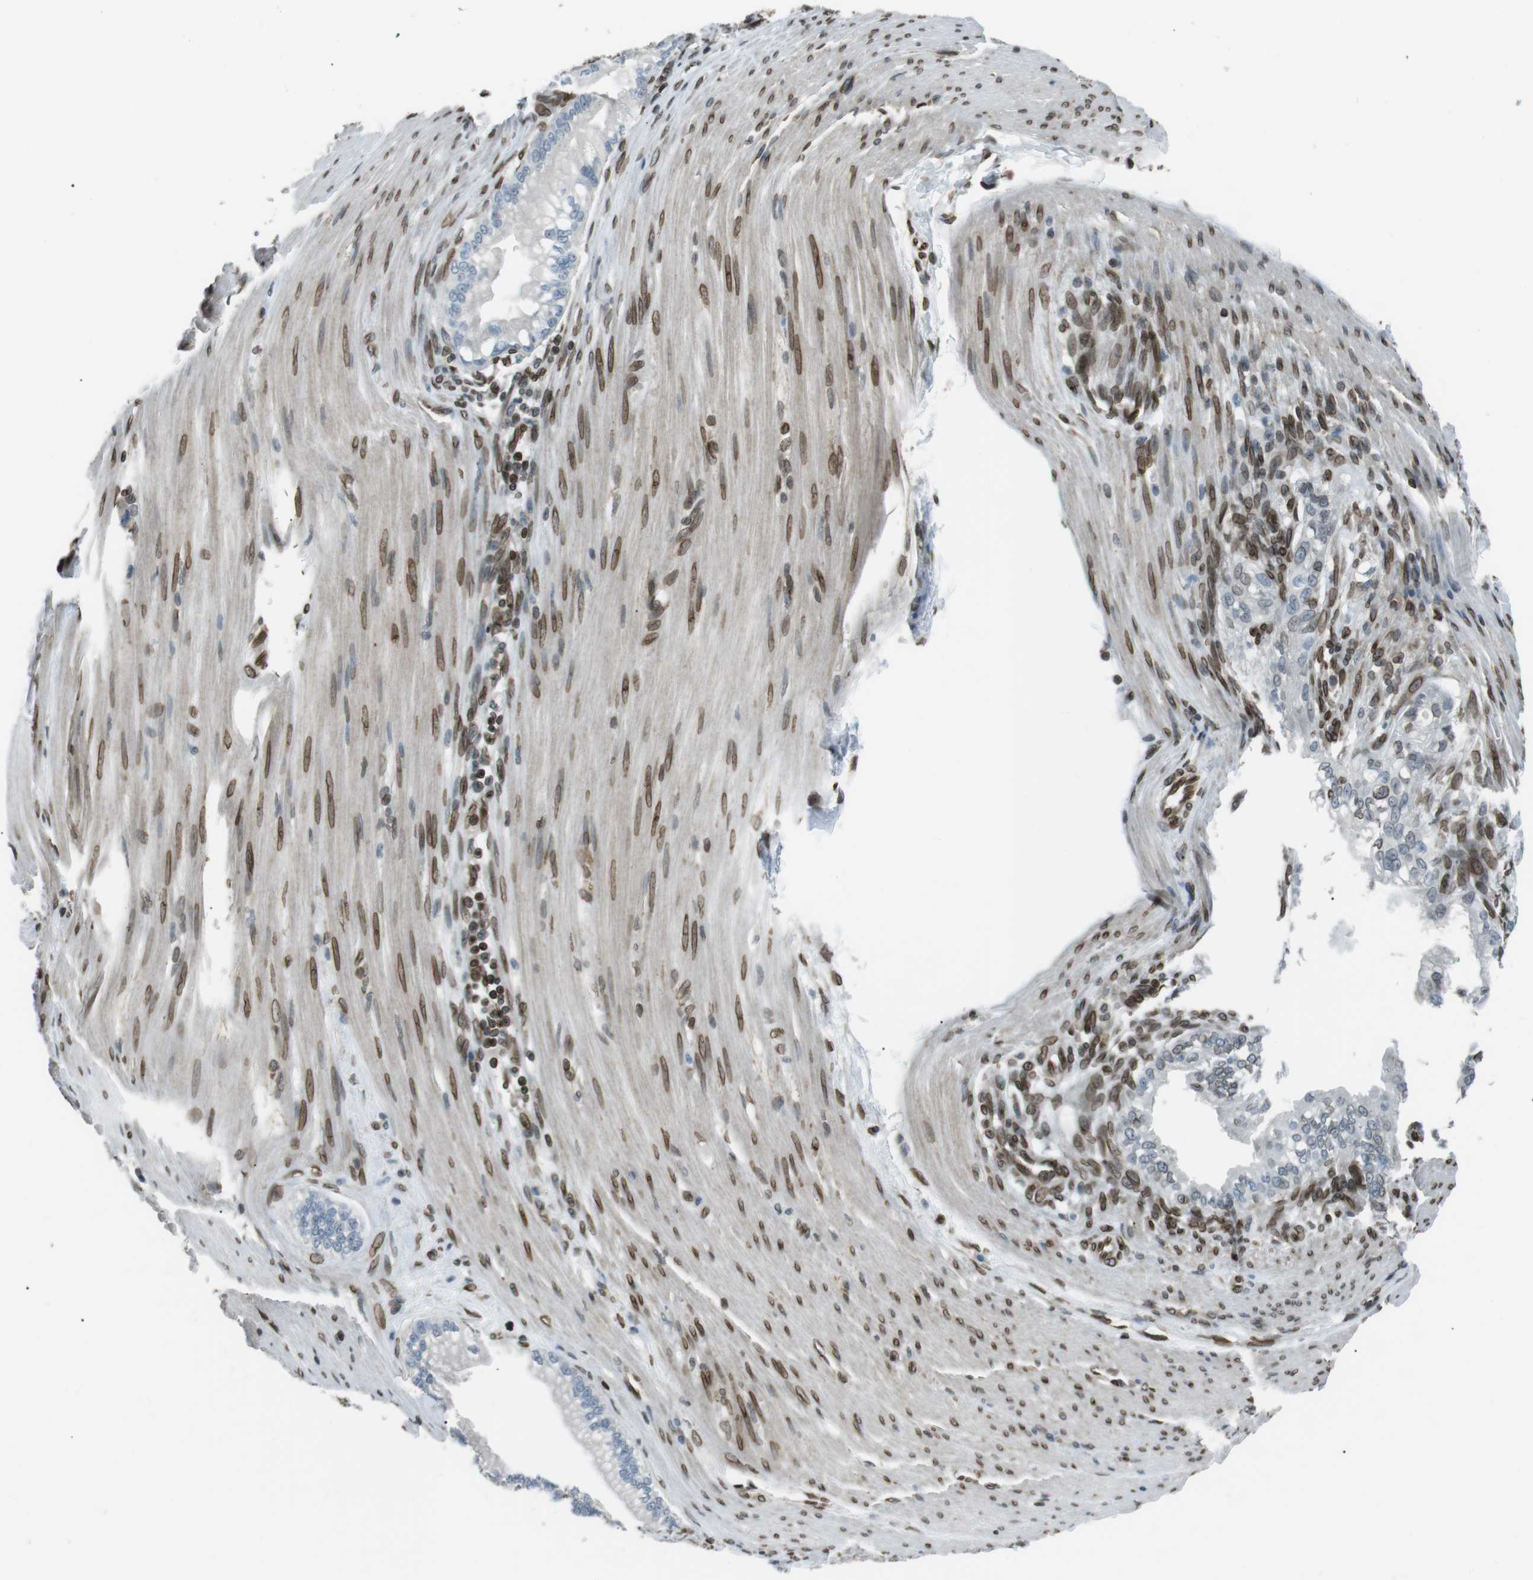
{"staining": {"intensity": "negative", "quantity": "none", "location": "none"}, "tissue": "pancreatic cancer", "cell_type": "Tumor cells", "image_type": "cancer", "snomed": [{"axis": "morphology", "description": "Normal tissue, NOS"}, {"axis": "topography", "description": "Pancreas"}], "caption": "Histopathology image shows no protein staining in tumor cells of pancreatic cancer tissue.", "gene": "TMX4", "patient": {"sex": "male", "age": 42}}